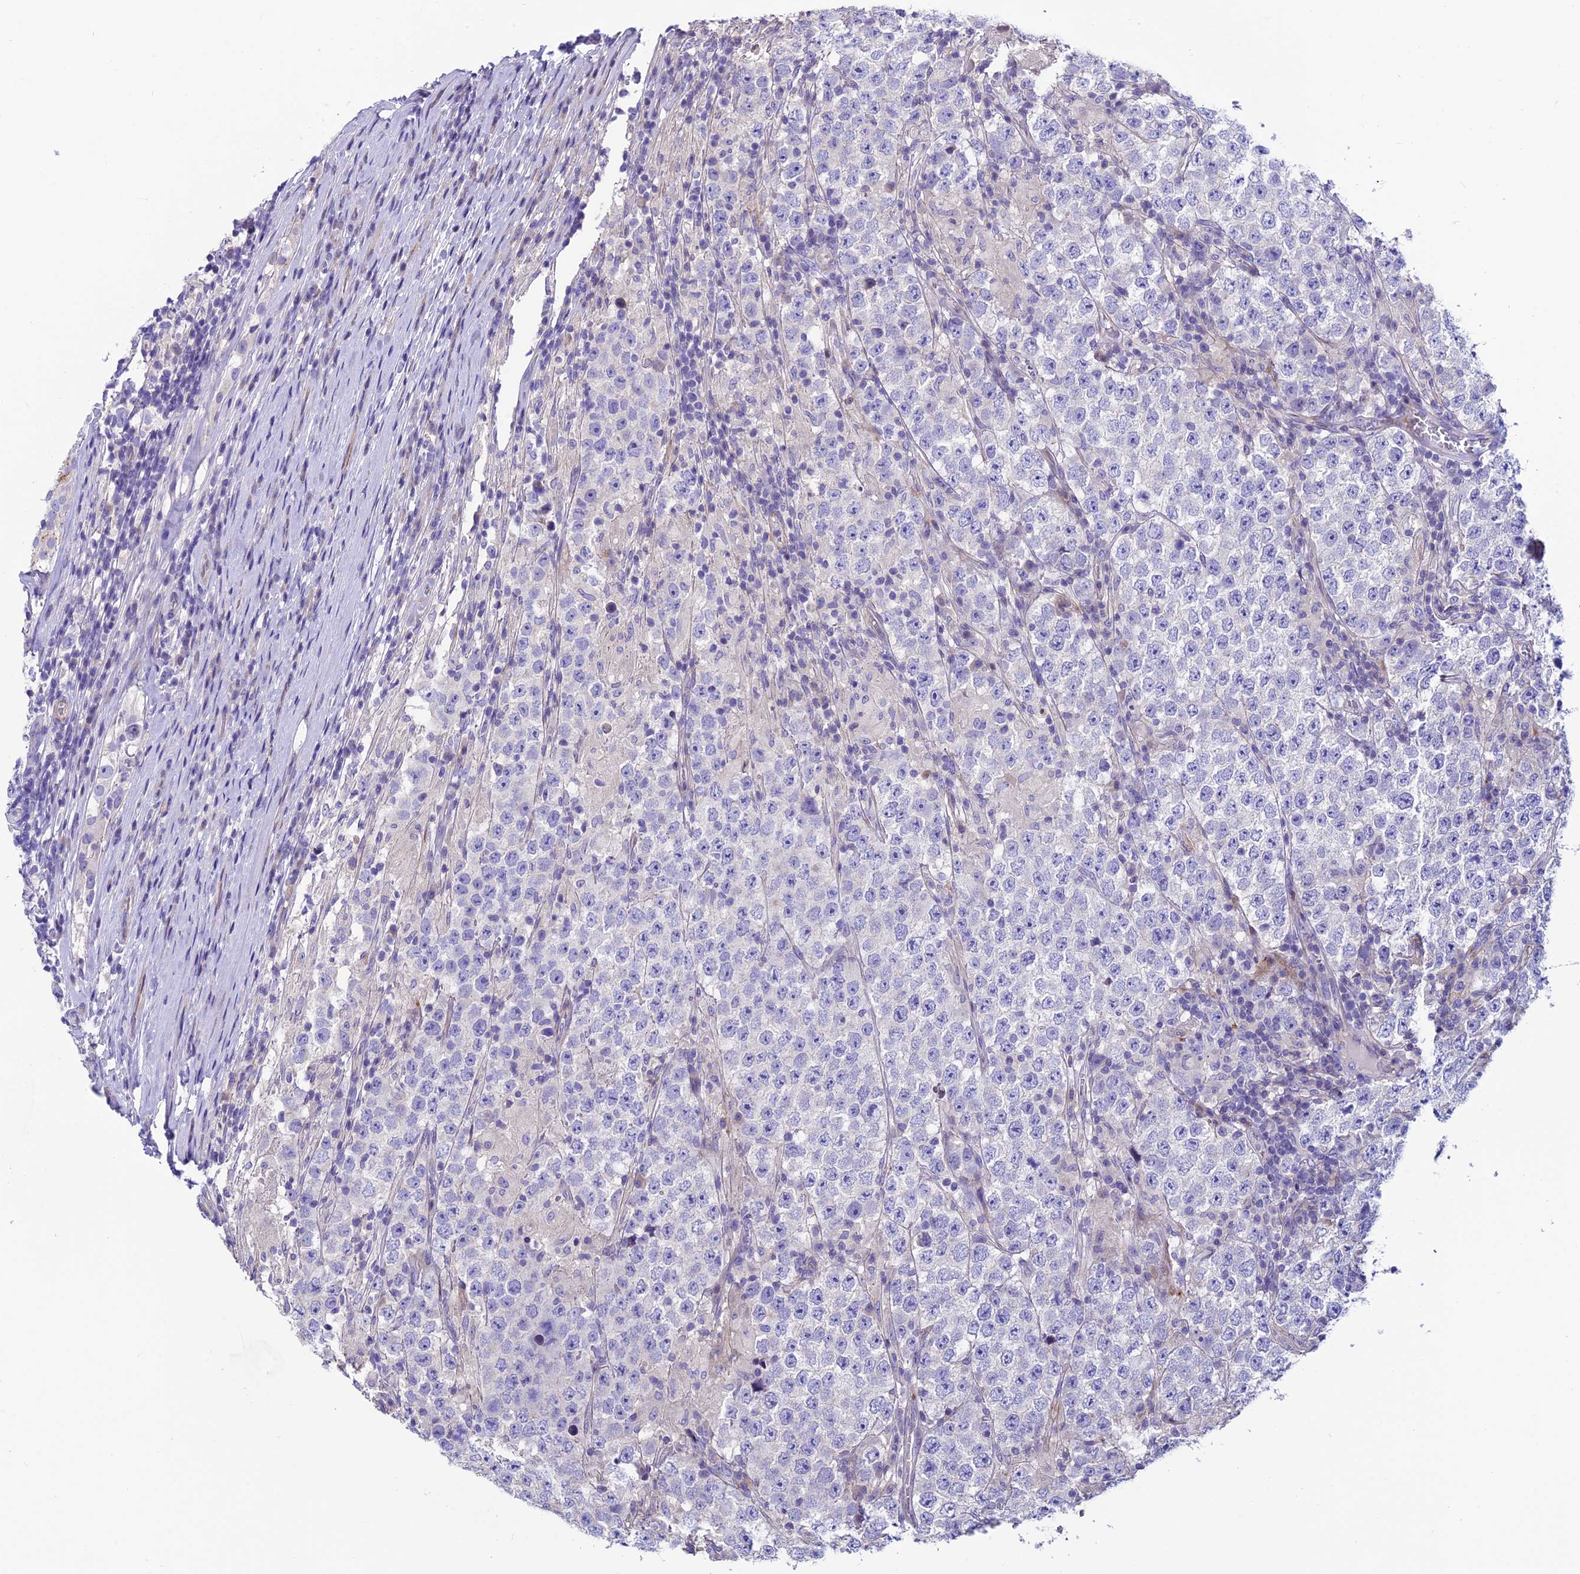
{"staining": {"intensity": "negative", "quantity": "none", "location": "none"}, "tissue": "testis cancer", "cell_type": "Tumor cells", "image_type": "cancer", "snomed": [{"axis": "morphology", "description": "Normal tissue, NOS"}, {"axis": "morphology", "description": "Urothelial carcinoma, High grade"}, {"axis": "morphology", "description": "Seminoma, NOS"}, {"axis": "morphology", "description": "Carcinoma, Embryonal, NOS"}, {"axis": "topography", "description": "Urinary bladder"}, {"axis": "topography", "description": "Testis"}], "caption": "Human testis cancer stained for a protein using IHC exhibits no positivity in tumor cells.", "gene": "FAM178B", "patient": {"sex": "male", "age": 41}}